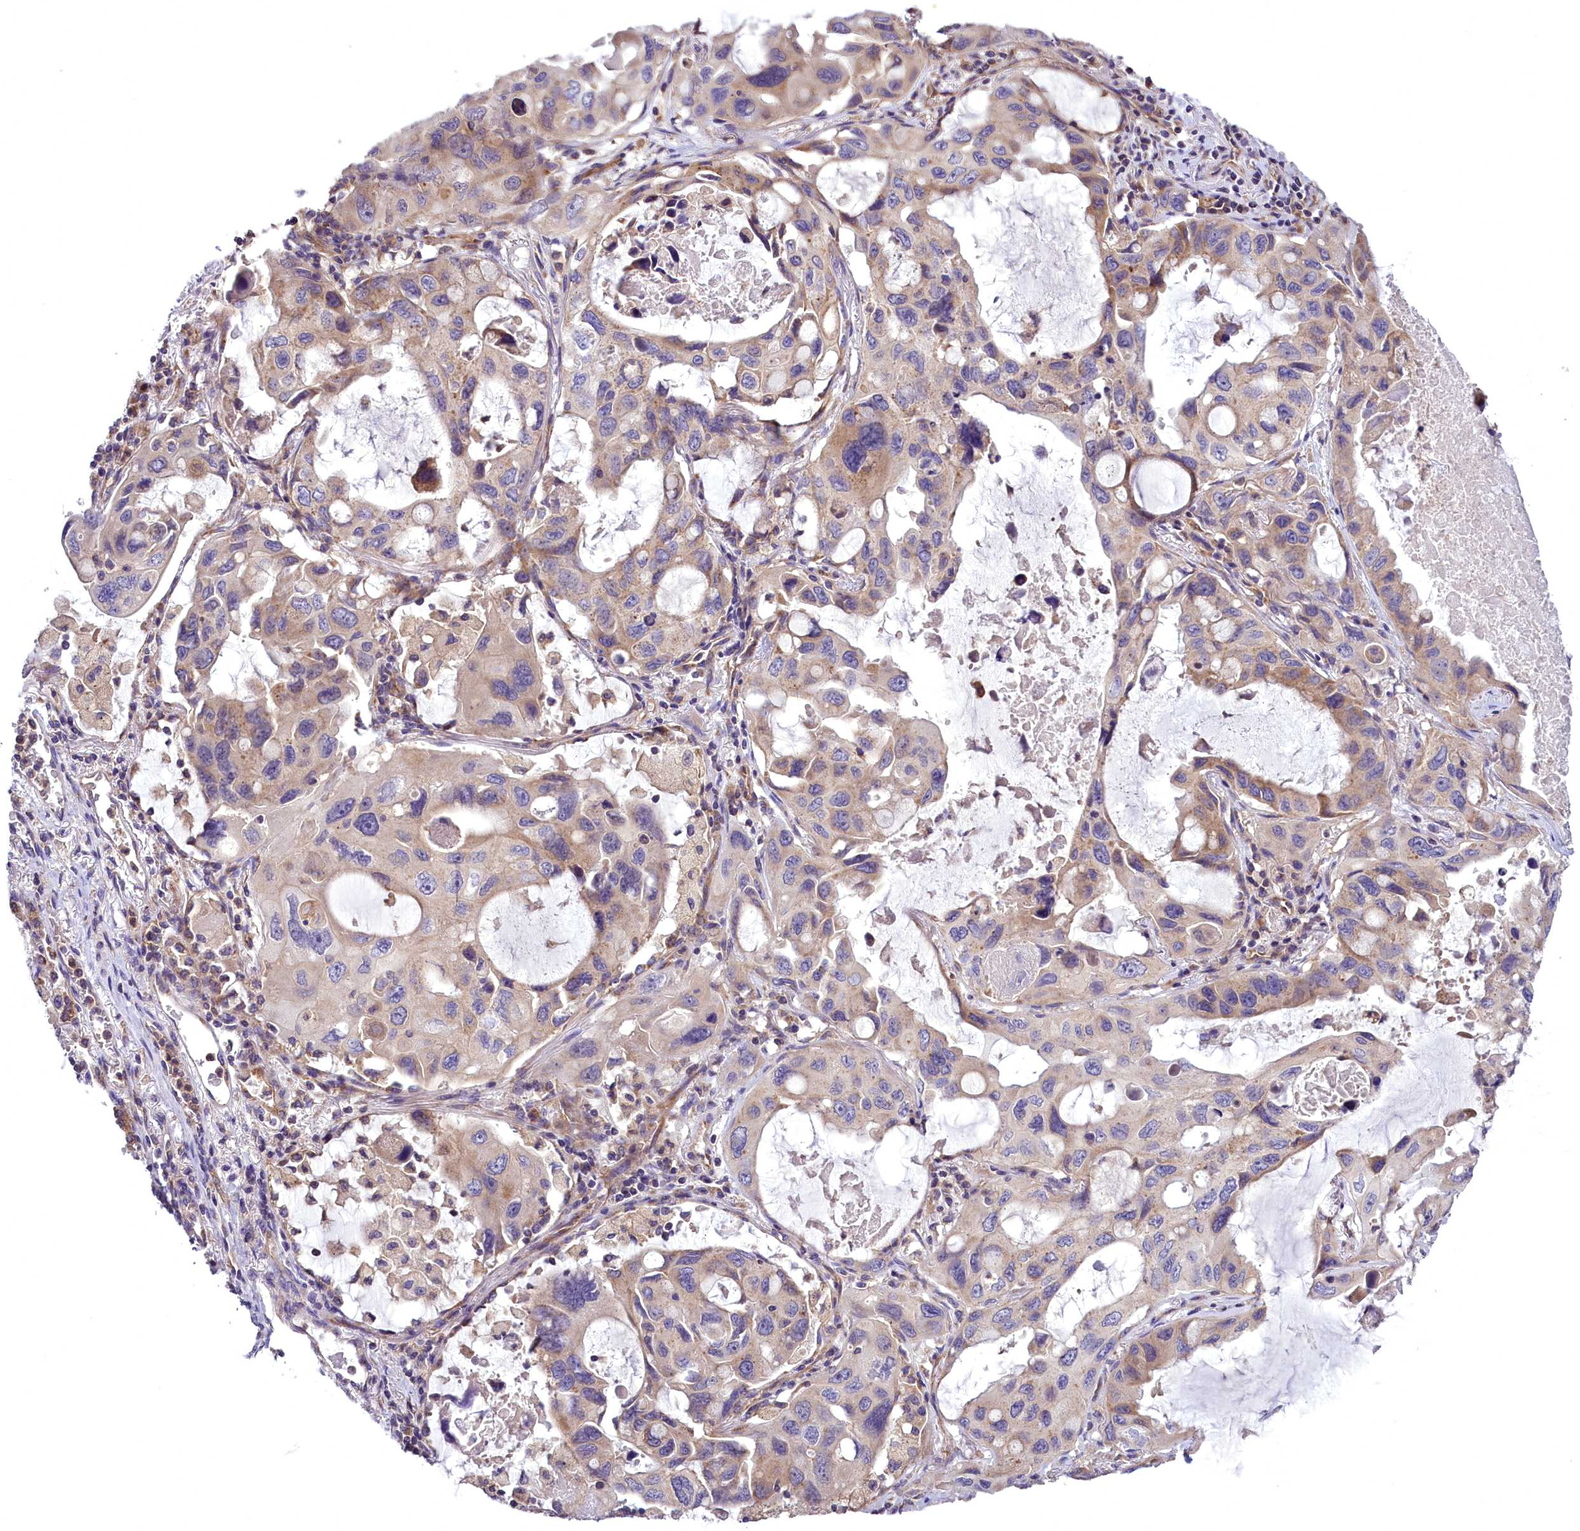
{"staining": {"intensity": "weak", "quantity": "<25%", "location": "cytoplasmic/membranous"}, "tissue": "lung cancer", "cell_type": "Tumor cells", "image_type": "cancer", "snomed": [{"axis": "morphology", "description": "Squamous cell carcinoma, NOS"}, {"axis": "topography", "description": "Lung"}], "caption": "There is no significant positivity in tumor cells of lung cancer (squamous cell carcinoma). (IHC, brightfield microscopy, high magnification).", "gene": "DNAJB9", "patient": {"sex": "female", "age": 73}}